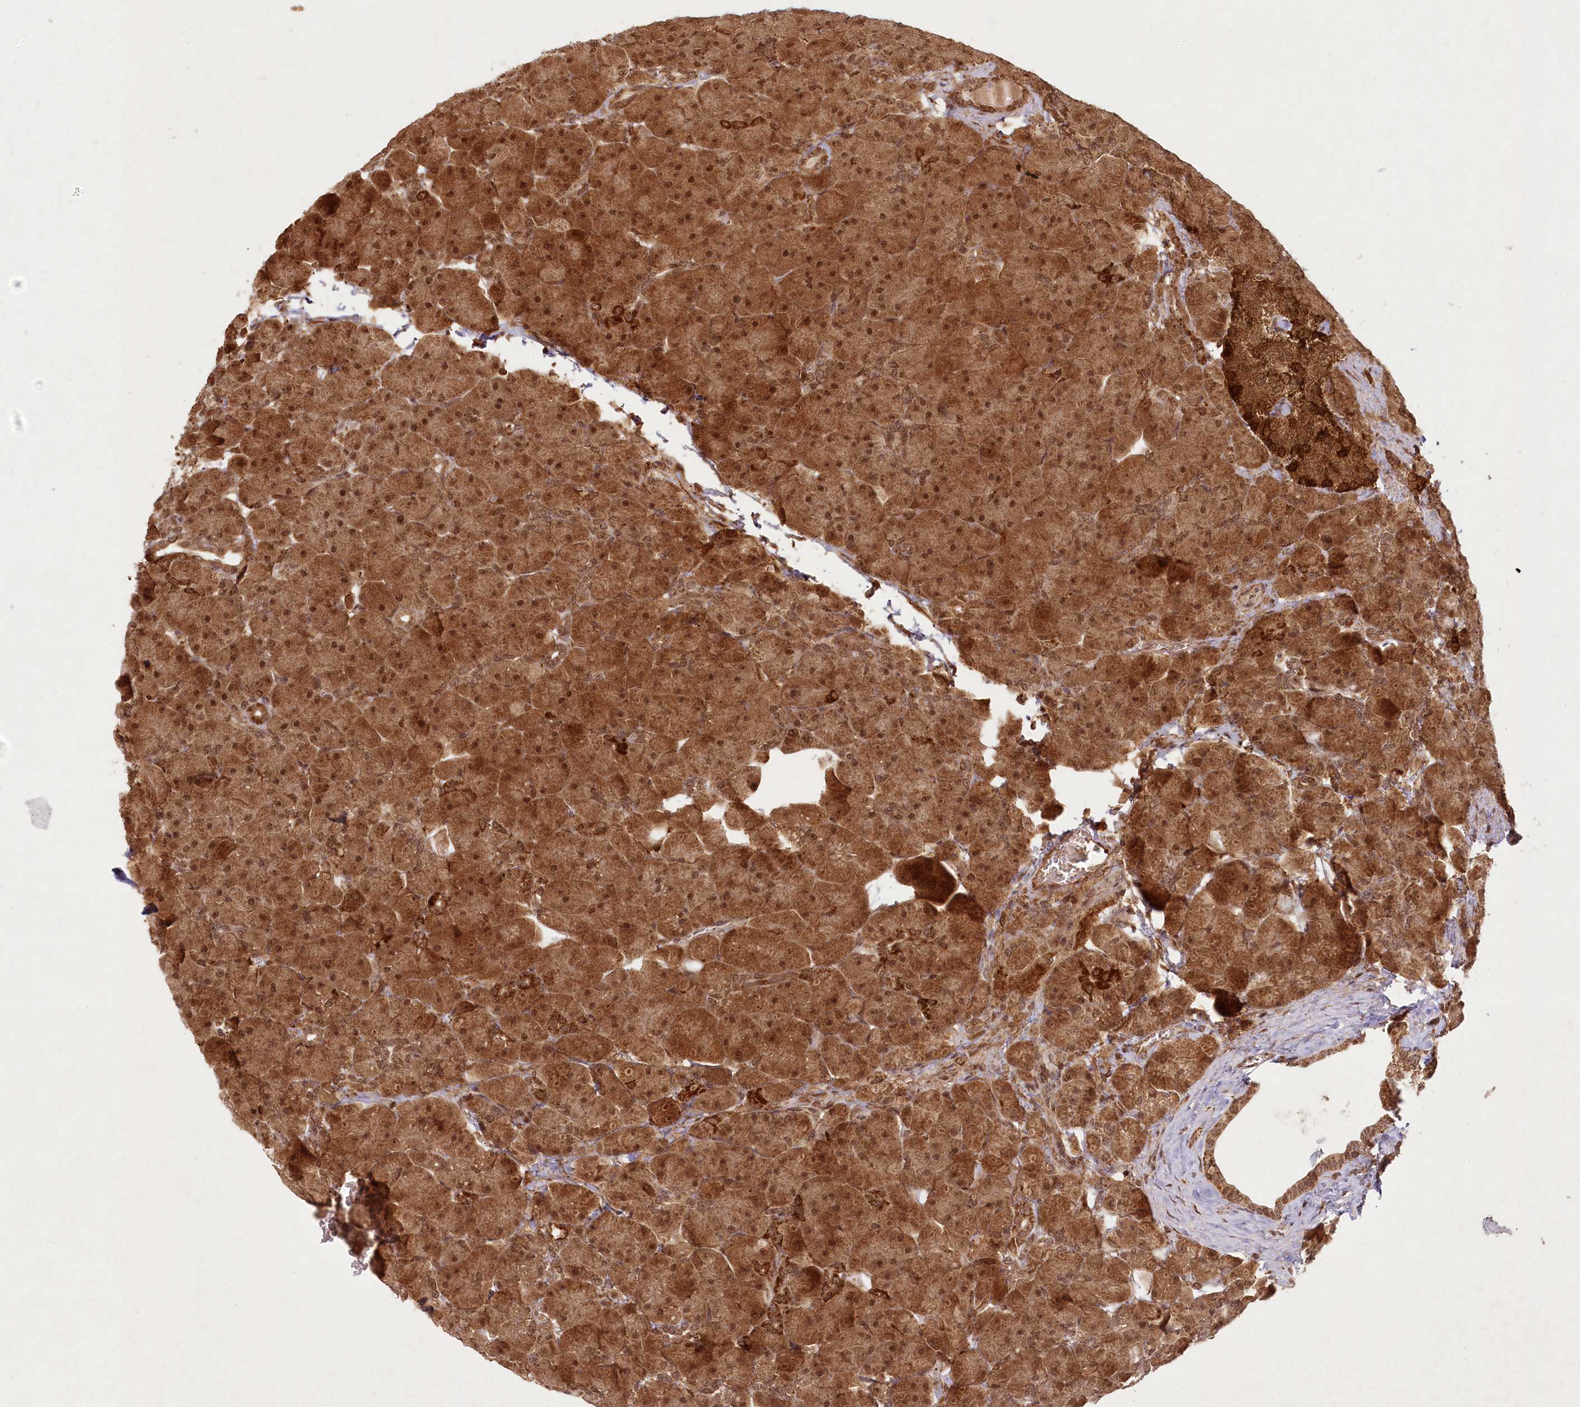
{"staining": {"intensity": "strong", "quantity": ">75%", "location": "cytoplasmic/membranous,nuclear"}, "tissue": "pancreas", "cell_type": "Exocrine glandular cells", "image_type": "normal", "snomed": [{"axis": "morphology", "description": "Normal tissue, NOS"}, {"axis": "topography", "description": "Pancreas"}], "caption": "Pancreas was stained to show a protein in brown. There is high levels of strong cytoplasmic/membranous,nuclear staining in approximately >75% of exocrine glandular cells. The protein of interest is stained brown, and the nuclei are stained in blue (DAB (3,3'-diaminobenzidine) IHC with brightfield microscopy, high magnification).", "gene": "MICU1", "patient": {"sex": "male", "age": 66}}